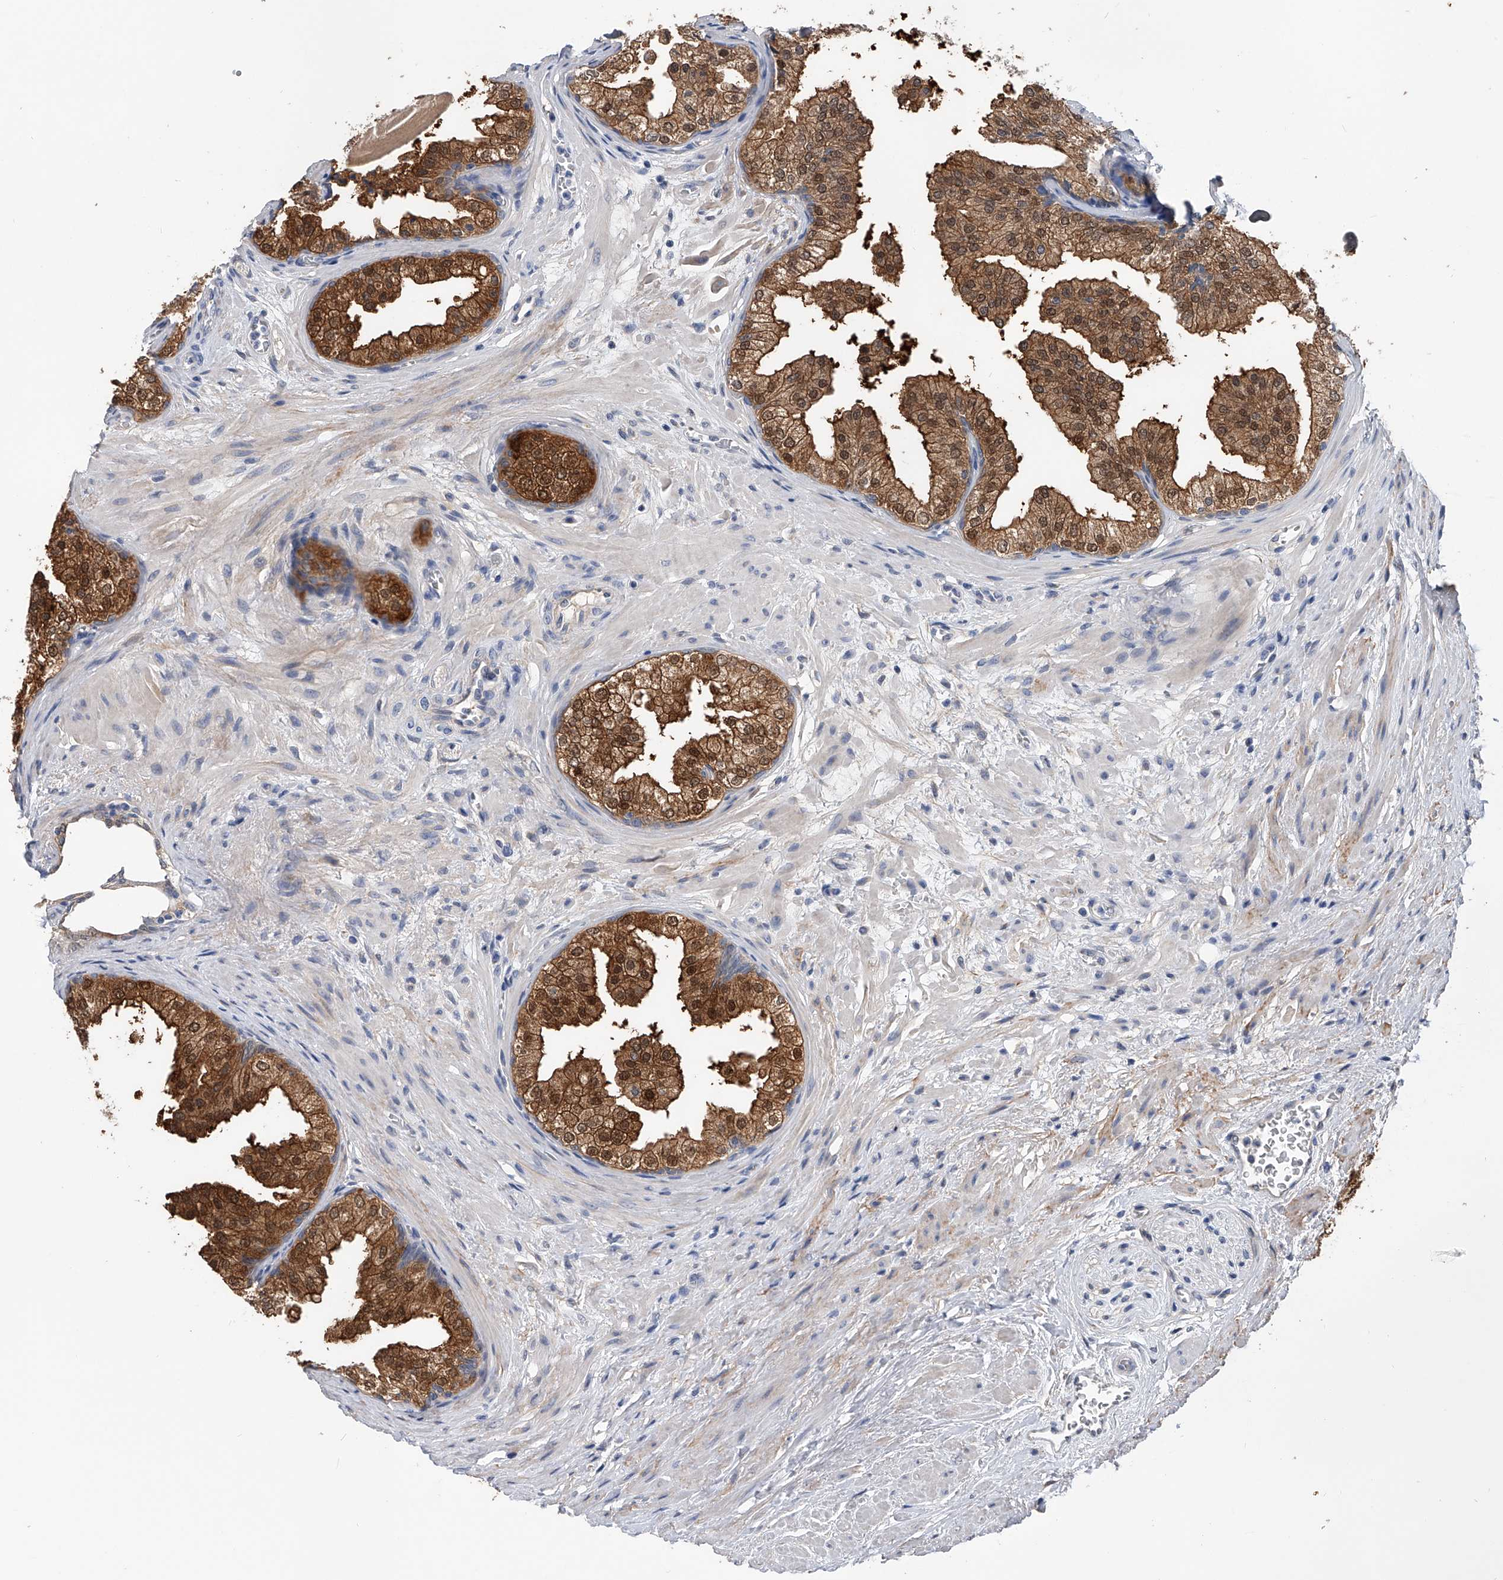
{"staining": {"intensity": "moderate", "quantity": ">75%", "location": "cytoplasmic/membranous,nuclear"}, "tissue": "prostate", "cell_type": "Glandular cells", "image_type": "normal", "snomed": [{"axis": "morphology", "description": "Normal tissue, NOS"}, {"axis": "topography", "description": "Prostate"}], "caption": "DAB (3,3'-diaminobenzidine) immunohistochemical staining of benign human prostate reveals moderate cytoplasmic/membranous,nuclear protein staining in approximately >75% of glandular cells. Nuclei are stained in blue.", "gene": "PGM3", "patient": {"sex": "male", "age": 48}}